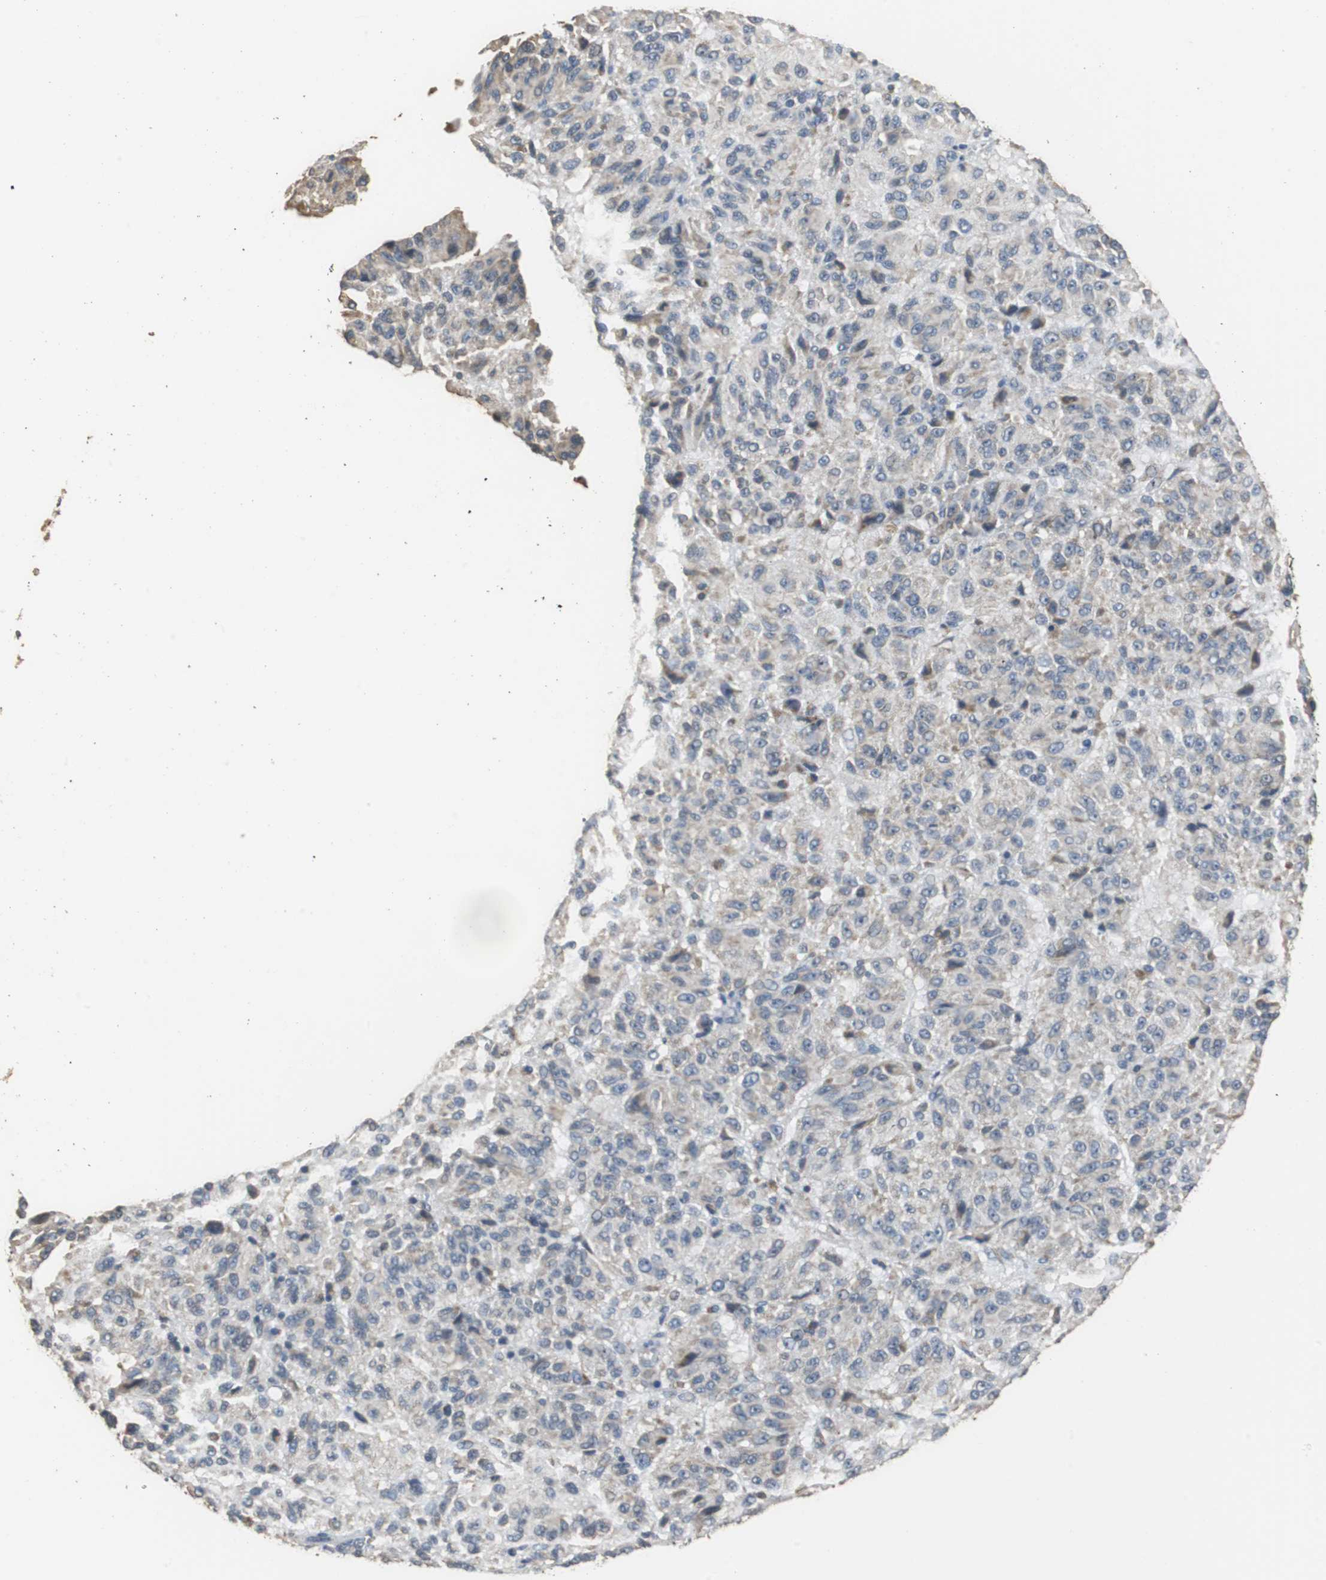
{"staining": {"intensity": "weak", "quantity": "<25%", "location": "cytoplasmic/membranous"}, "tissue": "melanoma", "cell_type": "Tumor cells", "image_type": "cancer", "snomed": [{"axis": "morphology", "description": "Malignant melanoma, Metastatic site"}, {"axis": "topography", "description": "Lung"}], "caption": "An IHC micrograph of melanoma is shown. There is no staining in tumor cells of melanoma.", "gene": "HMGCL", "patient": {"sex": "male", "age": 64}}